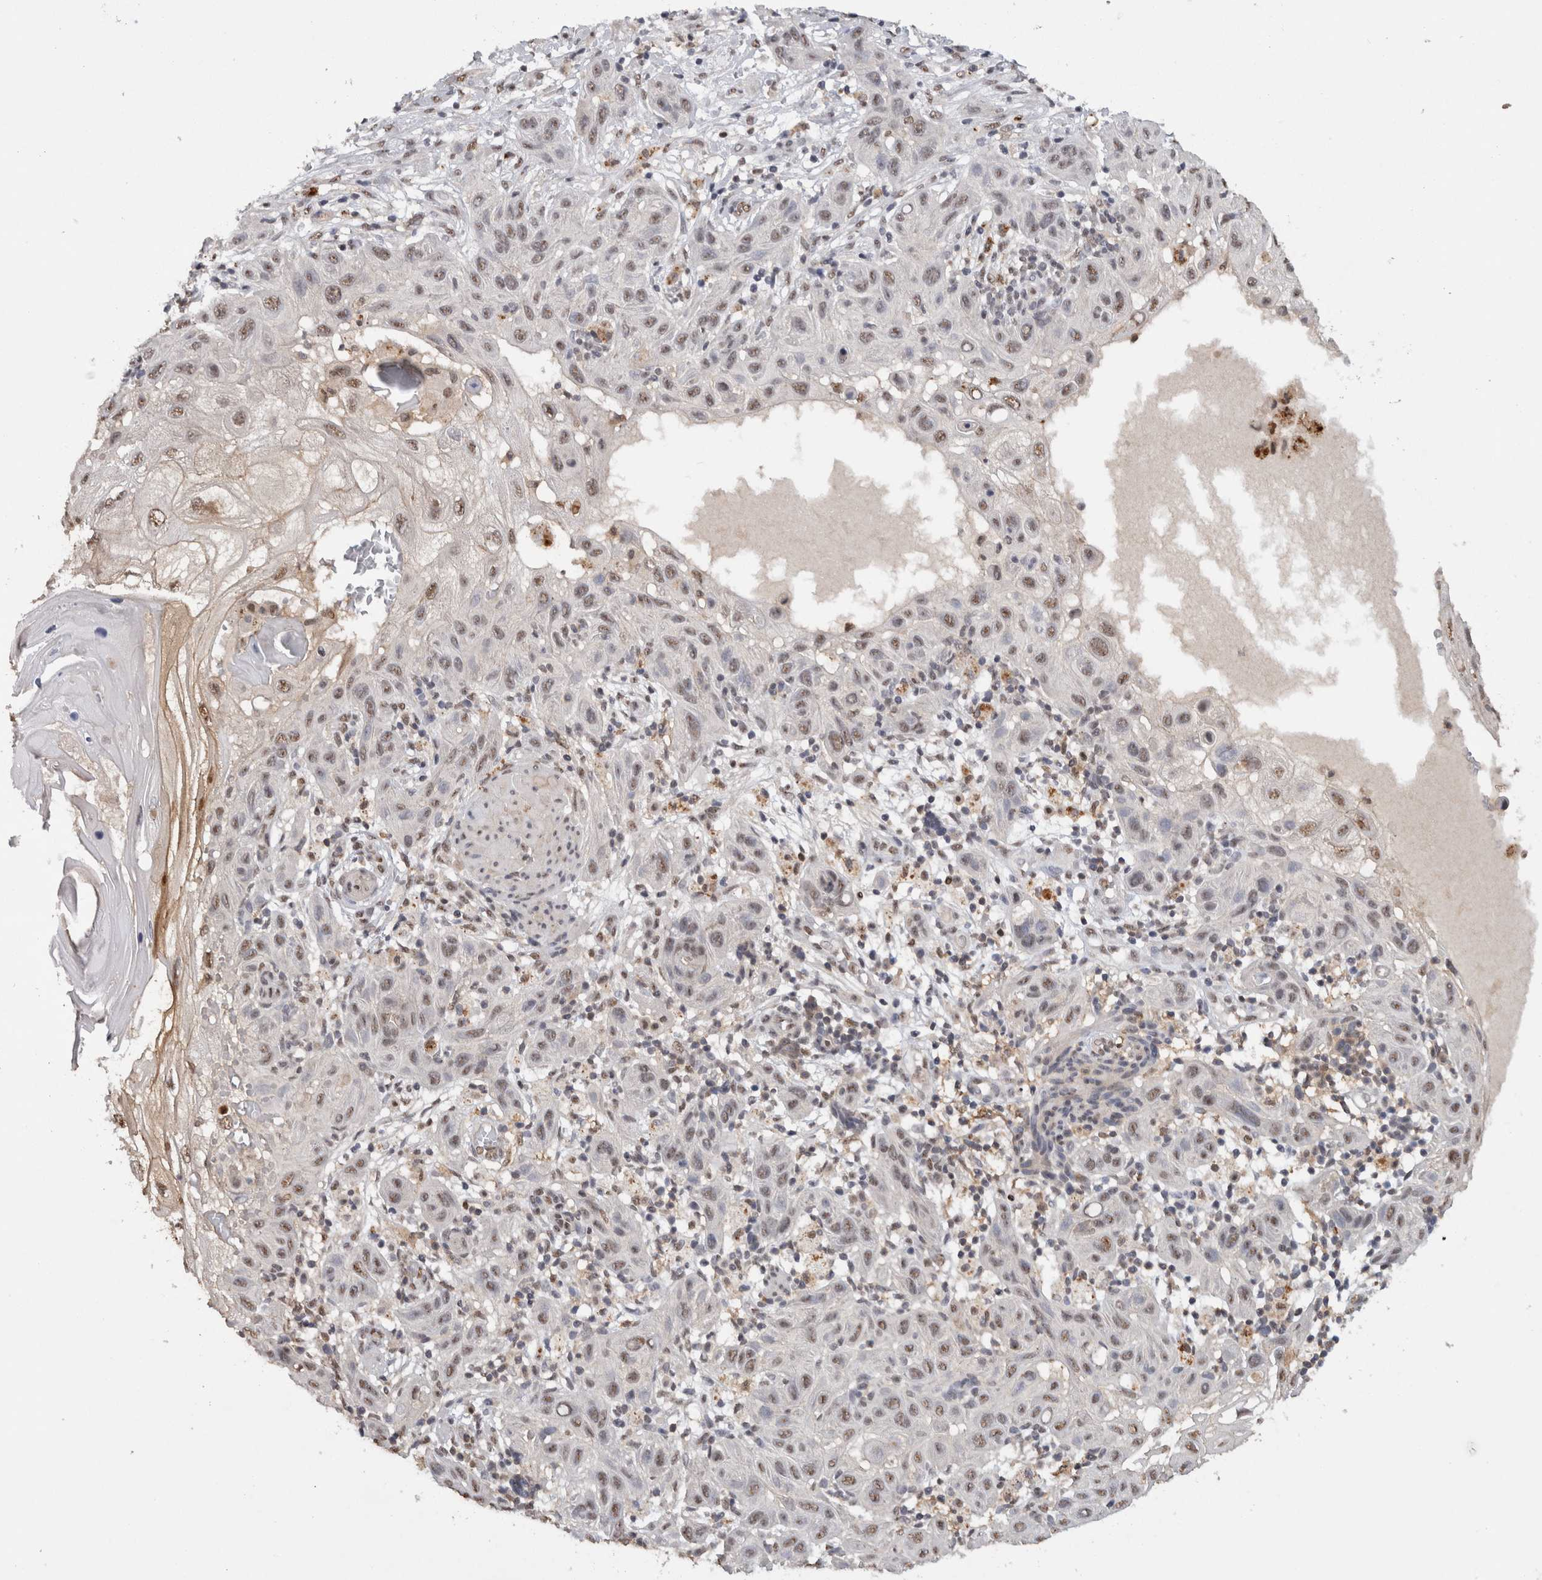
{"staining": {"intensity": "weak", "quantity": "25%-75%", "location": "cytoplasmic/membranous,nuclear"}, "tissue": "skin cancer", "cell_type": "Tumor cells", "image_type": "cancer", "snomed": [{"axis": "morphology", "description": "Squamous cell carcinoma, NOS"}, {"axis": "topography", "description": "Skin"}], "caption": "DAB immunohistochemical staining of squamous cell carcinoma (skin) exhibits weak cytoplasmic/membranous and nuclear protein staining in about 25%-75% of tumor cells. (IHC, brightfield microscopy, high magnification).", "gene": "RPS6KA2", "patient": {"sex": "female", "age": 96}}